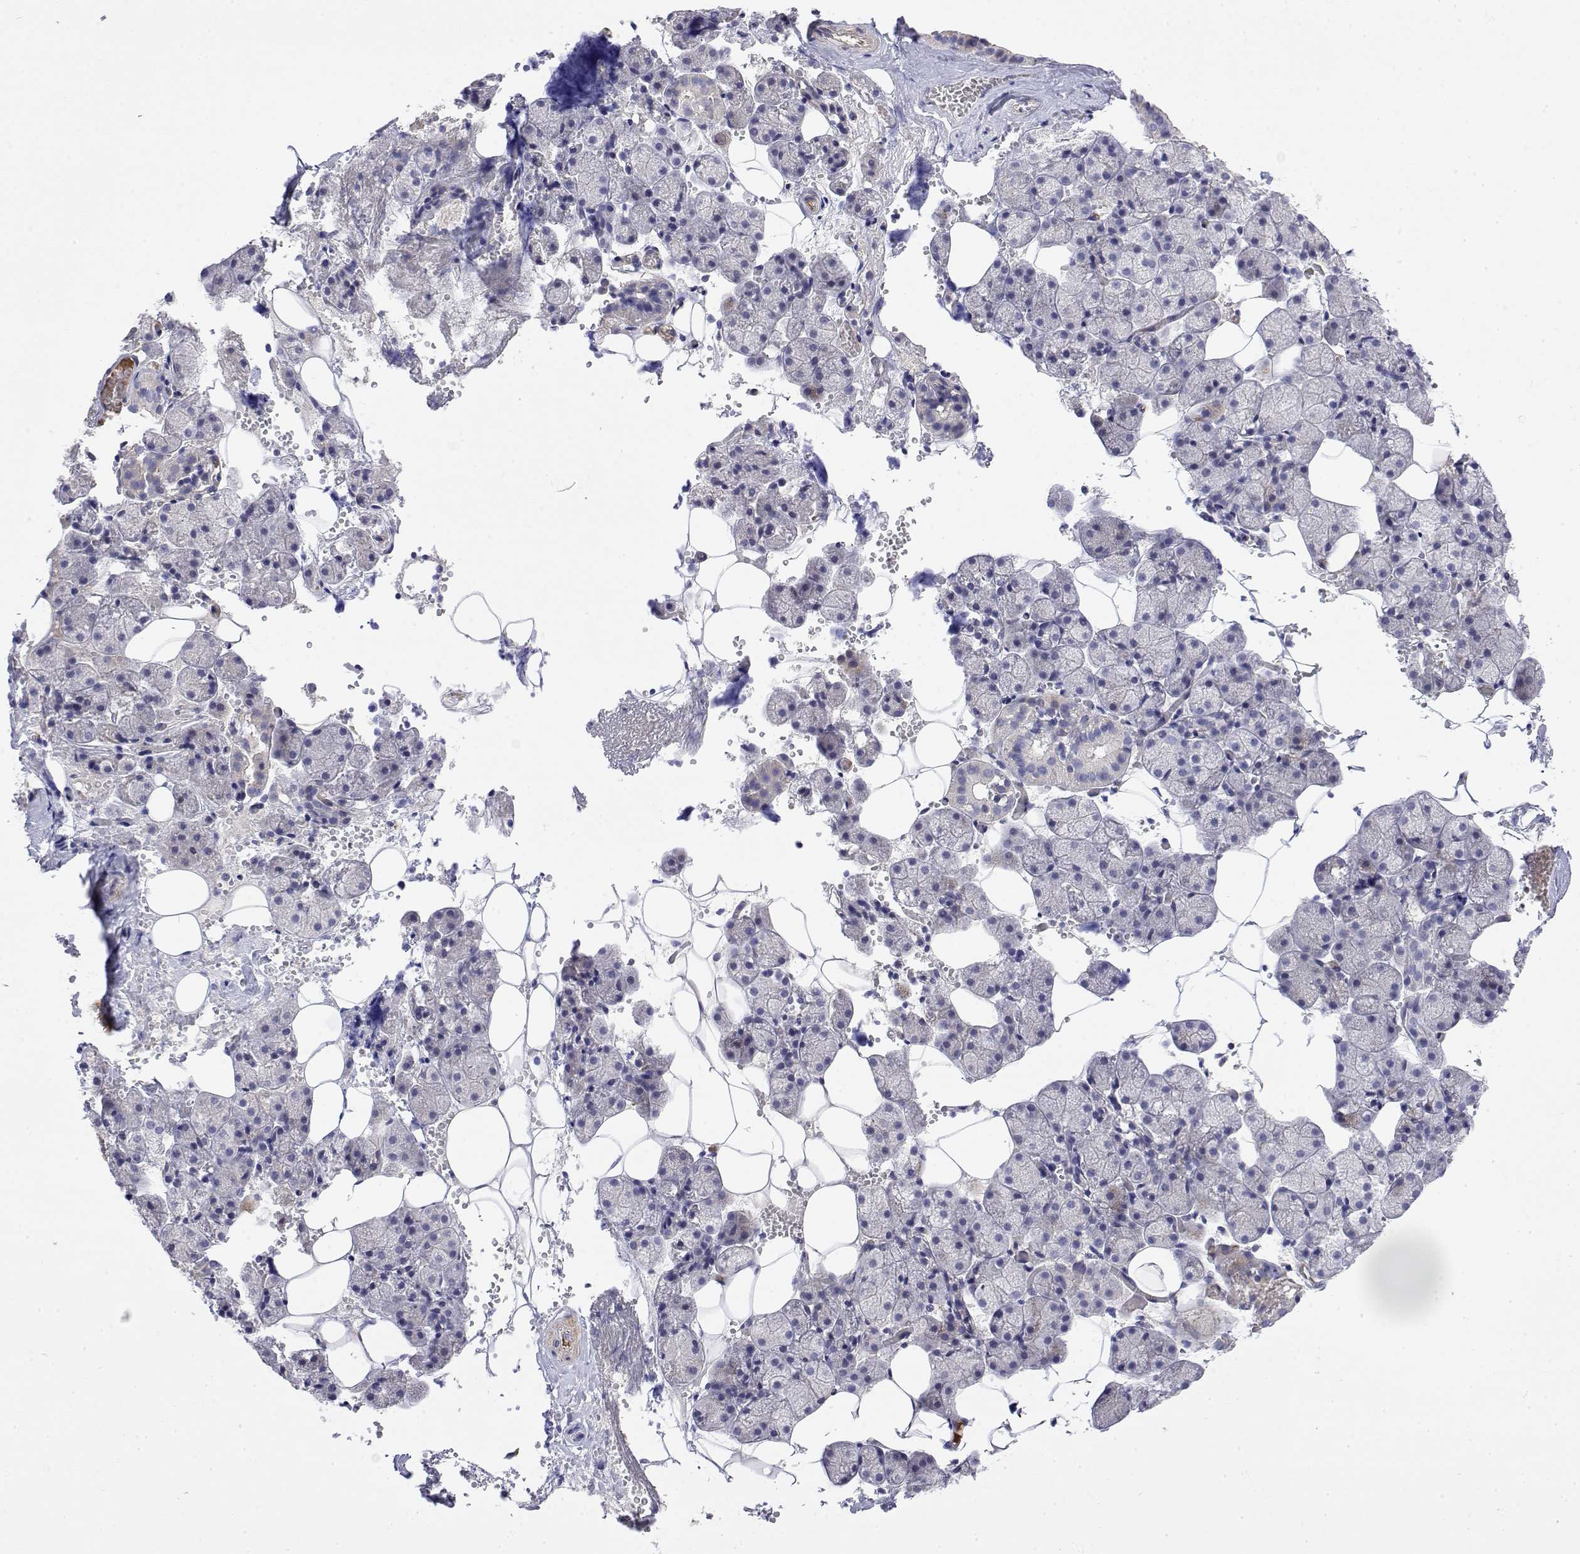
{"staining": {"intensity": "negative", "quantity": "none", "location": "none"}, "tissue": "salivary gland", "cell_type": "Glandular cells", "image_type": "normal", "snomed": [{"axis": "morphology", "description": "Normal tissue, NOS"}, {"axis": "topography", "description": "Salivary gland"}], "caption": "Protein analysis of unremarkable salivary gland displays no significant staining in glandular cells. (Brightfield microscopy of DAB immunohistochemistry (IHC) at high magnification).", "gene": "GGACT", "patient": {"sex": "male", "age": 38}}